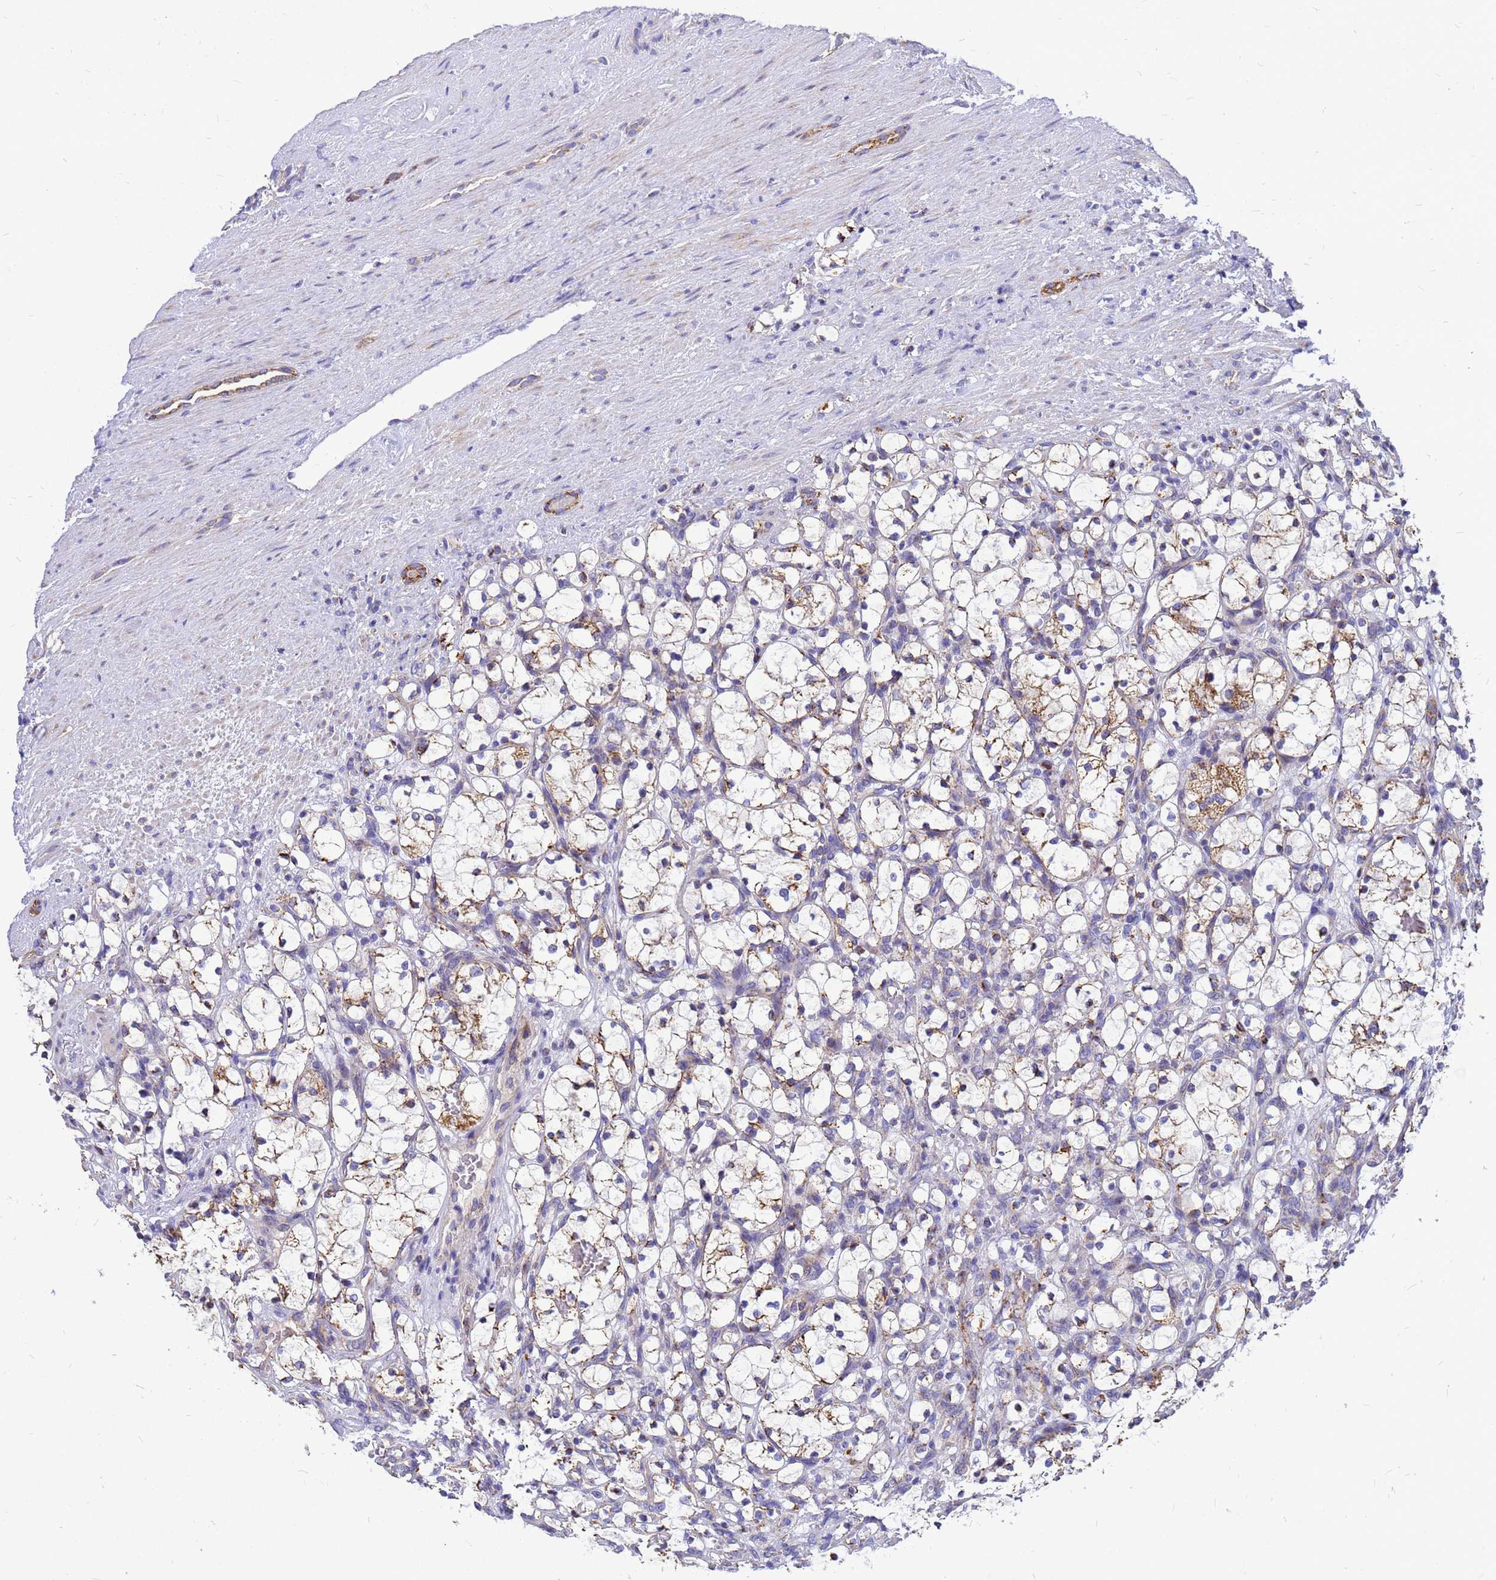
{"staining": {"intensity": "moderate", "quantity": "25%-75%", "location": "cytoplasmic/membranous"}, "tissue": "renal cancer", "cell_type": "Tumor cells", "image_type": "cancer", "snomed": [{"axis": "morphology", "description": "Adenocarcinoma, NOS"}, {"axis": "topography", "description": "Kidney"}], "caption": "Adenocarcinoma (renal) tissue exhibits moderate cytoplasmic/membranous positivity in approximately 25%-75% of tumor cells", "gene": "CMC4", "patient": {"sex": "female", "age": 69}}